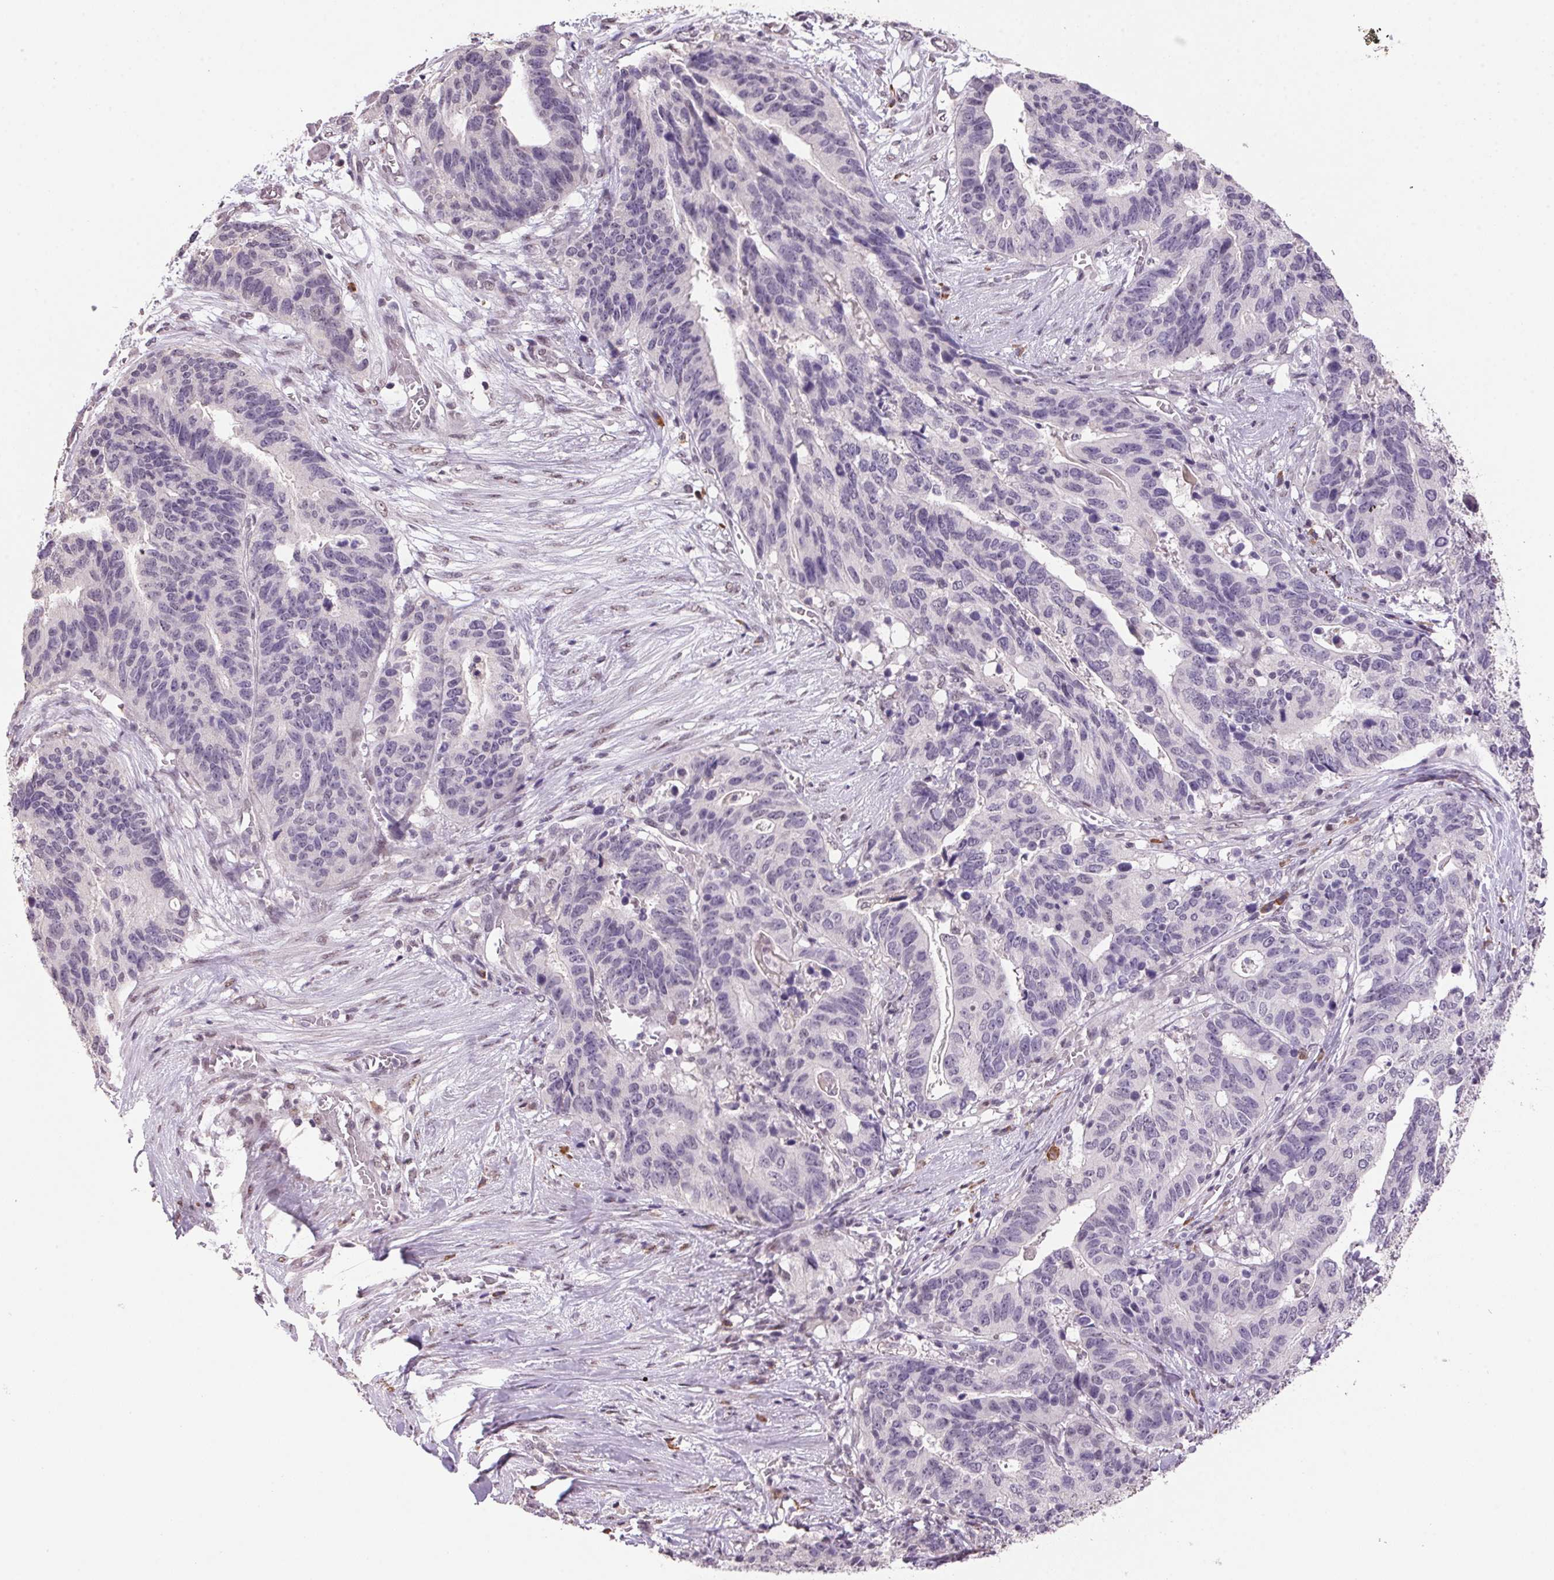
{"staining": {"intensity": "negative", "quantity": "none", "location": "none"}, "tissue": "stomach cancer", "cell_type": "Tumor cells", "image_type": "cancer", "snomed": [{"axis": "morphology", "description": "Adenocarcinoma, NOS"}, {"axis": "topography", "description": "Stomach, upper"}], "caption": "This image is of stomach adenocarcinoma stained with immunohistochemistry to label a protein in brown with the nuclei are counter-stained blue. There is no positivity in tumor cells.", "gene": "ZBTB4", "patient": {"sex": "female", "age": 67}}